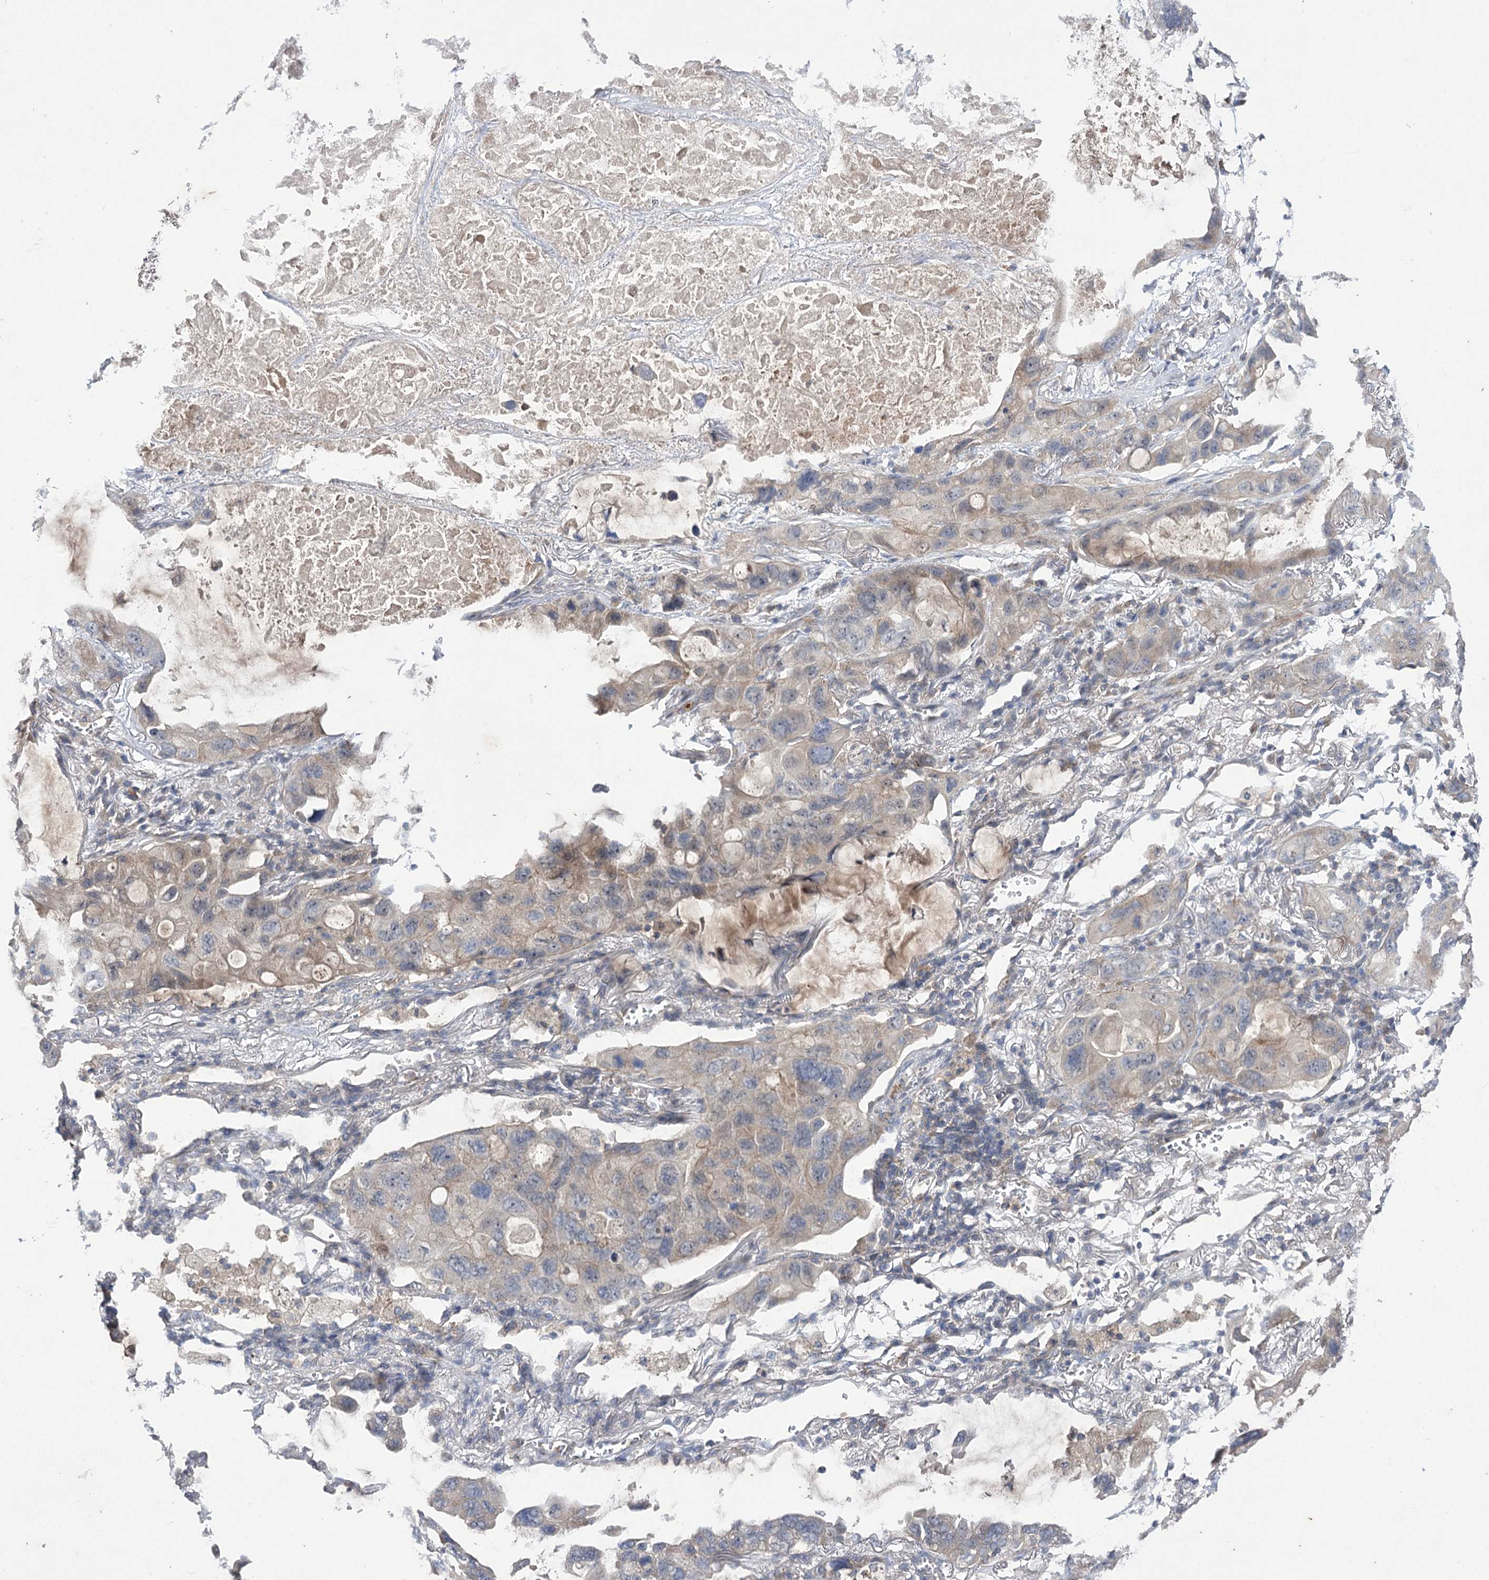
{"staining": {"intensity": "weak", "quantity": "25%-75%", "location": "cytoplasmic/membranous"}, "tissue": "lung cancer", "cell_type": "Tumor cells", "image_type": "cancer", "snomed": [{"axis": "morphology", "description": "Squamous cell carcinoma, NOS"}, {"axis": "topography", "description": "Lung"}], "caption": "Squamous cell carcinoma (lung) was stained to show a protein in brown. There is low levels of weak cytoplasmic/membranous expression in about 25%-75% of tumor cells.", "gene": "BCR", "patient": {"sex": "female", "age": 73}}